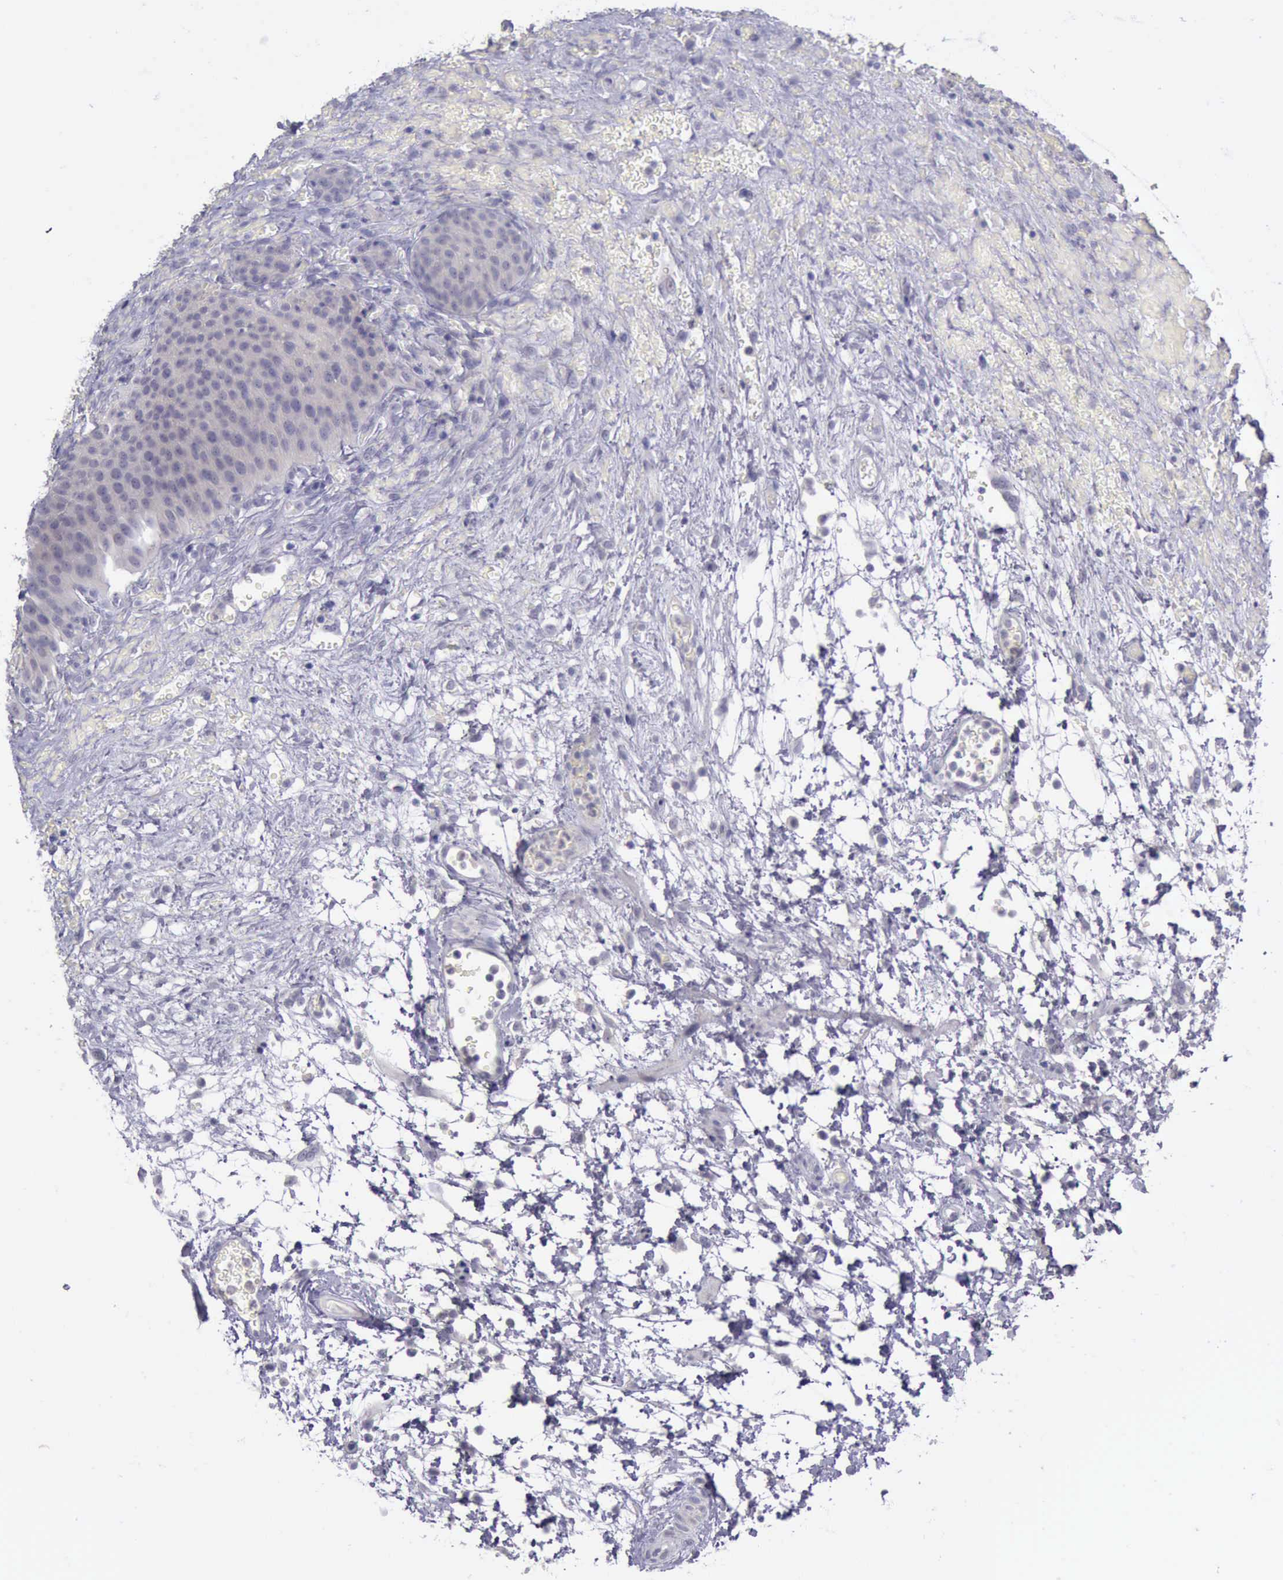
{"staining": {"intensity": "weak", "quantity": ">75%", "location": "cytoplasmic/membranous"}, "tissue": "urinary bladder", "cell_type": "Urothelial cells", "image_type": "normal", "snomed": [{"axis": "morphology", "description": "Normal tissue, NOS"}, {"axis": "topography", "description": "Smooth muscle"}, {"axis": "topography", "description": "Urinary bladder"}], "caption": "Immunohistochemistry (IHC) of normal urinary bladder exhibits low levels of weak cytoplasmic/membranous expression in about >75% of urothelial cells.", "gene": "ARNT2", "patient": {"sex": "male", "age": 35}}